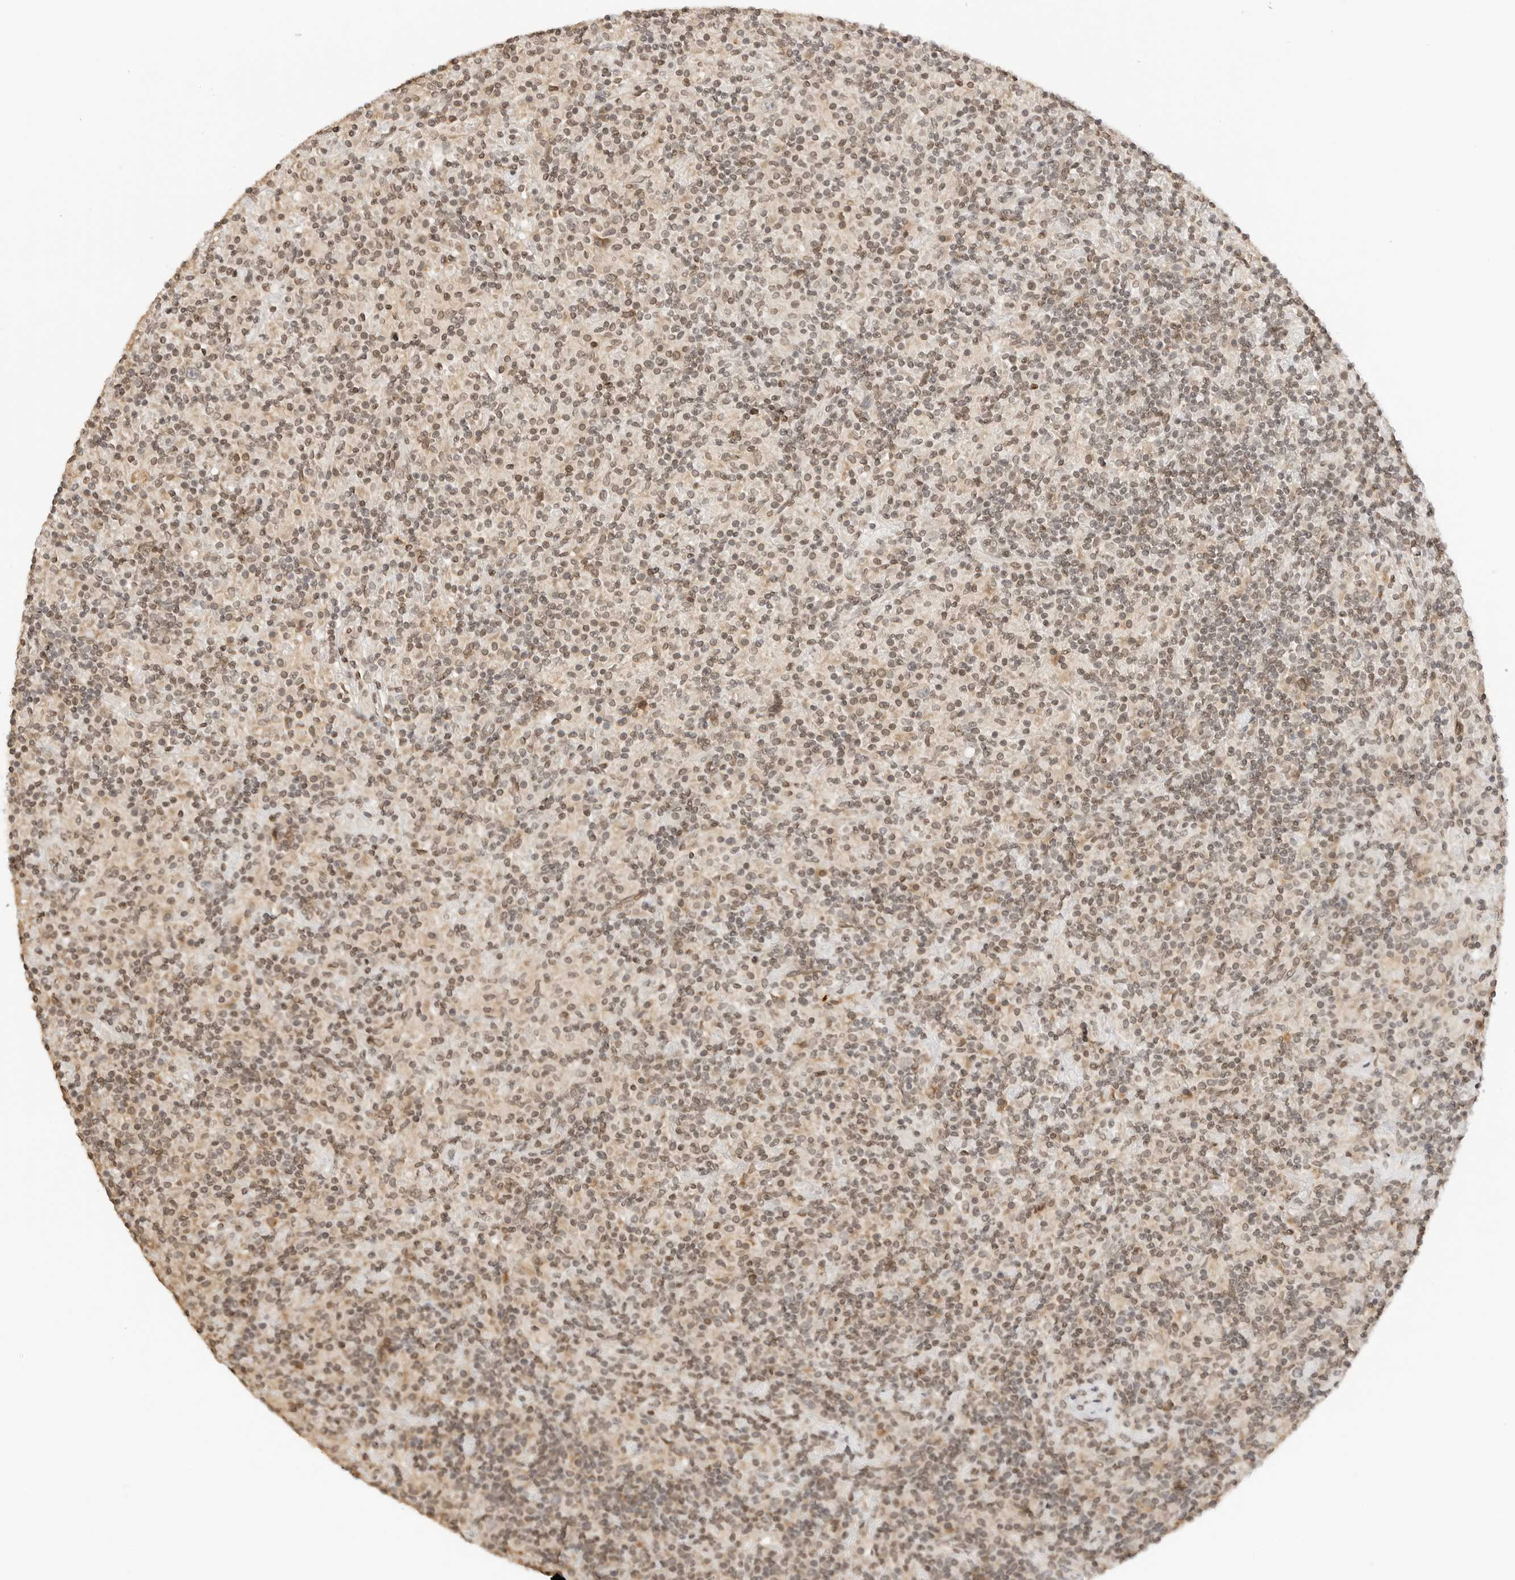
{"staining": {"intensity": "weak", "quantity": "25%-75%", "location": "cytoplasmic/membranous,nuclear"}, "tissue": "lymphoma", "cell_type": "Tumor cells", "image_type": "cancer", "snomed": [{"axis": "morphology", "description": "Hodgkin's disease, NOS"}, {"axis": "topography", "description": "Lymph node"}], "caption": "This is an image of IHC staining of Hodgkin's disease, which shows weak staining in the cytoplasmic/membranous and nuclear of tumor cells.", "gene": "POLH", "patient": {"sex": "male", "age": 70}}